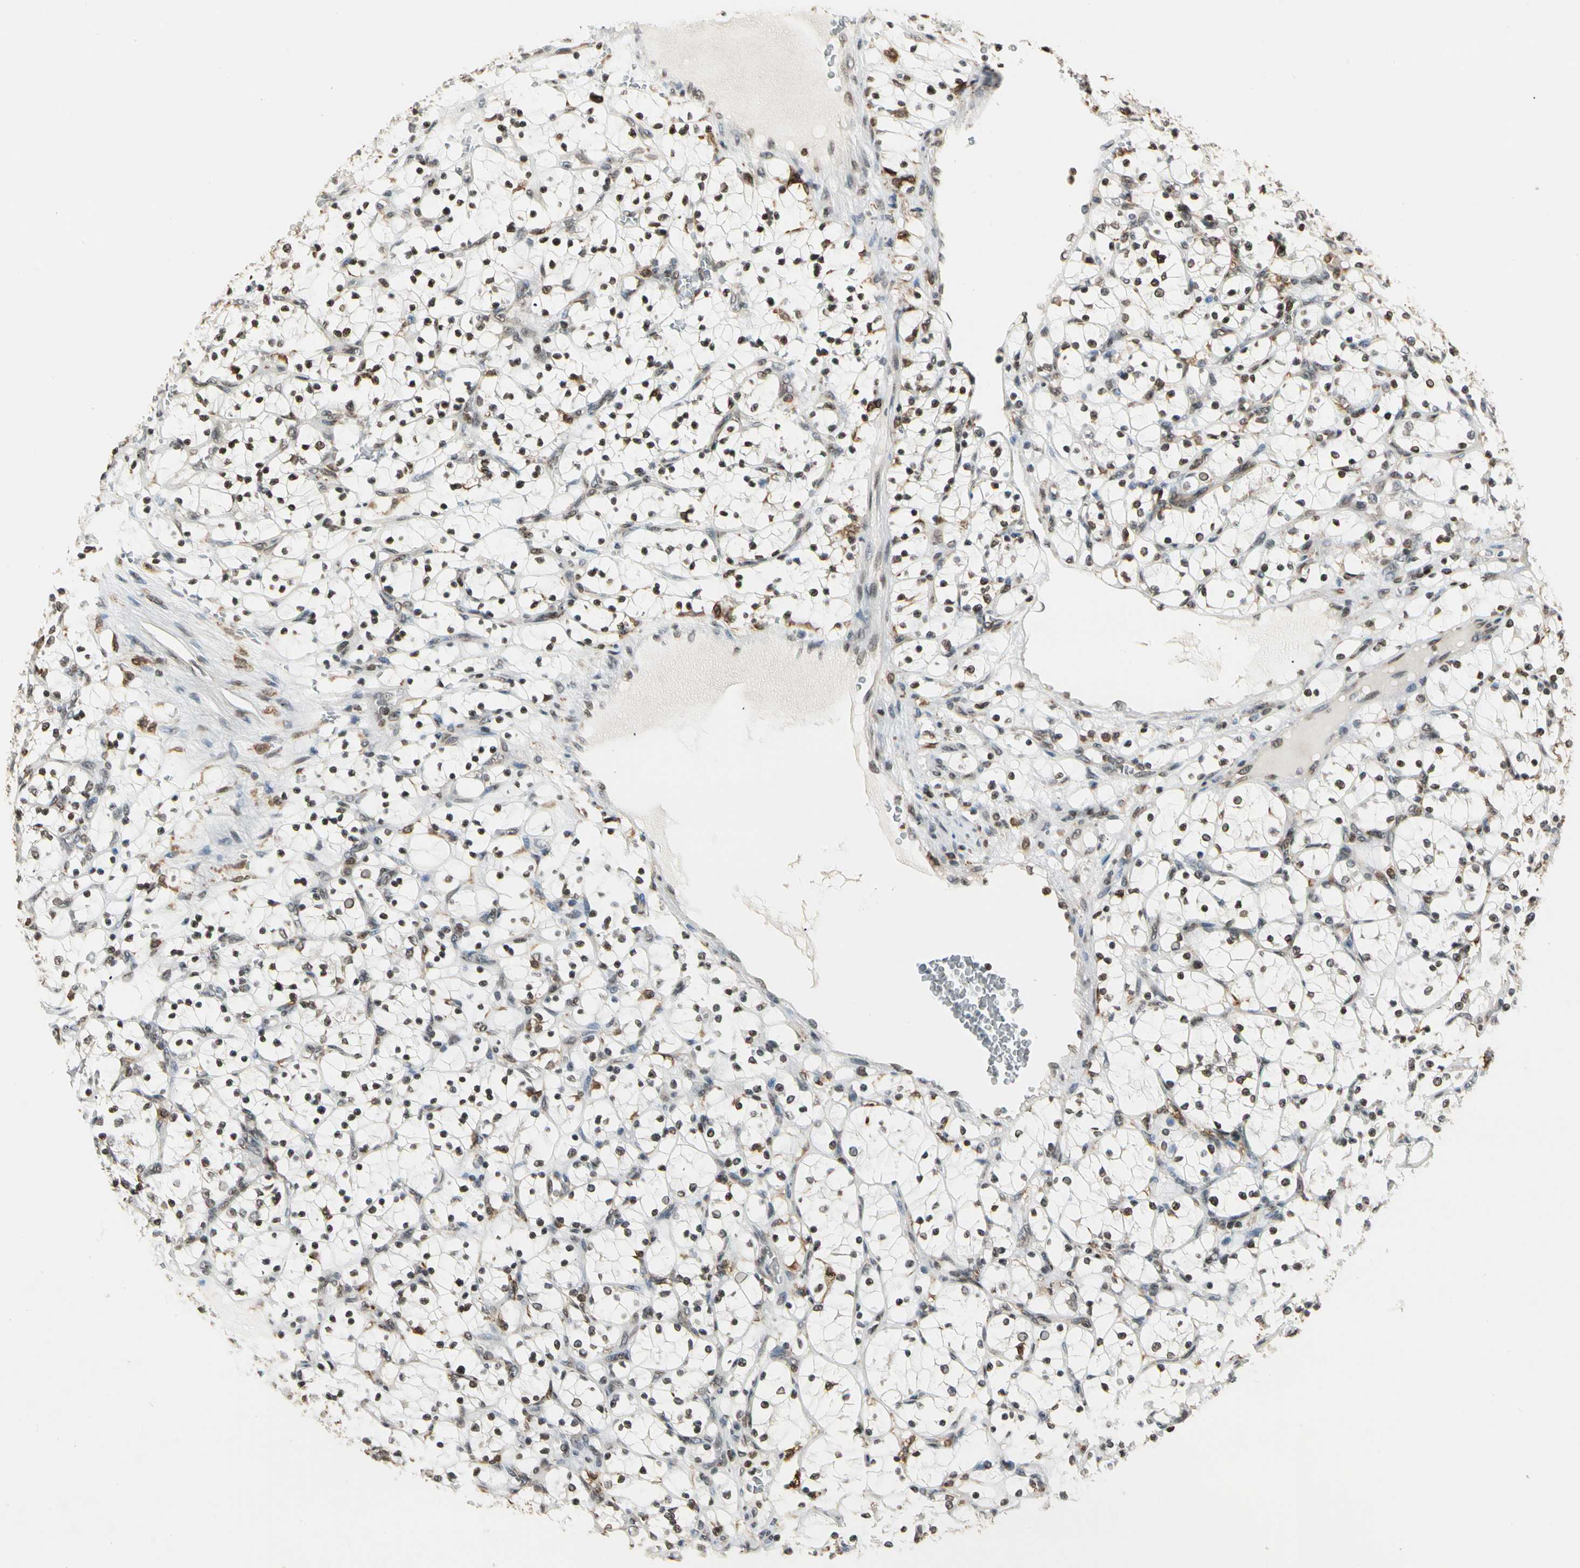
{"staining": {"intensity": "weak", "quantity": ">75%", "location": "nuclear"}, "tissue": "renal cancer", "cell_type": "Tumor cells", "image_type": "cancer", "snomed": [{"axis": "morphology", "description": "Adenocarcinoma, NOS"}, {"axis": "topography", "description": "Kidney"}], "caption": "This is an image of IHC staining of renal cancer (adenocarcinoma), which shows weak staining in the nuclear of tumor cells.", "gene": "FER", "patient": {"sex": "female", "age": 69}}